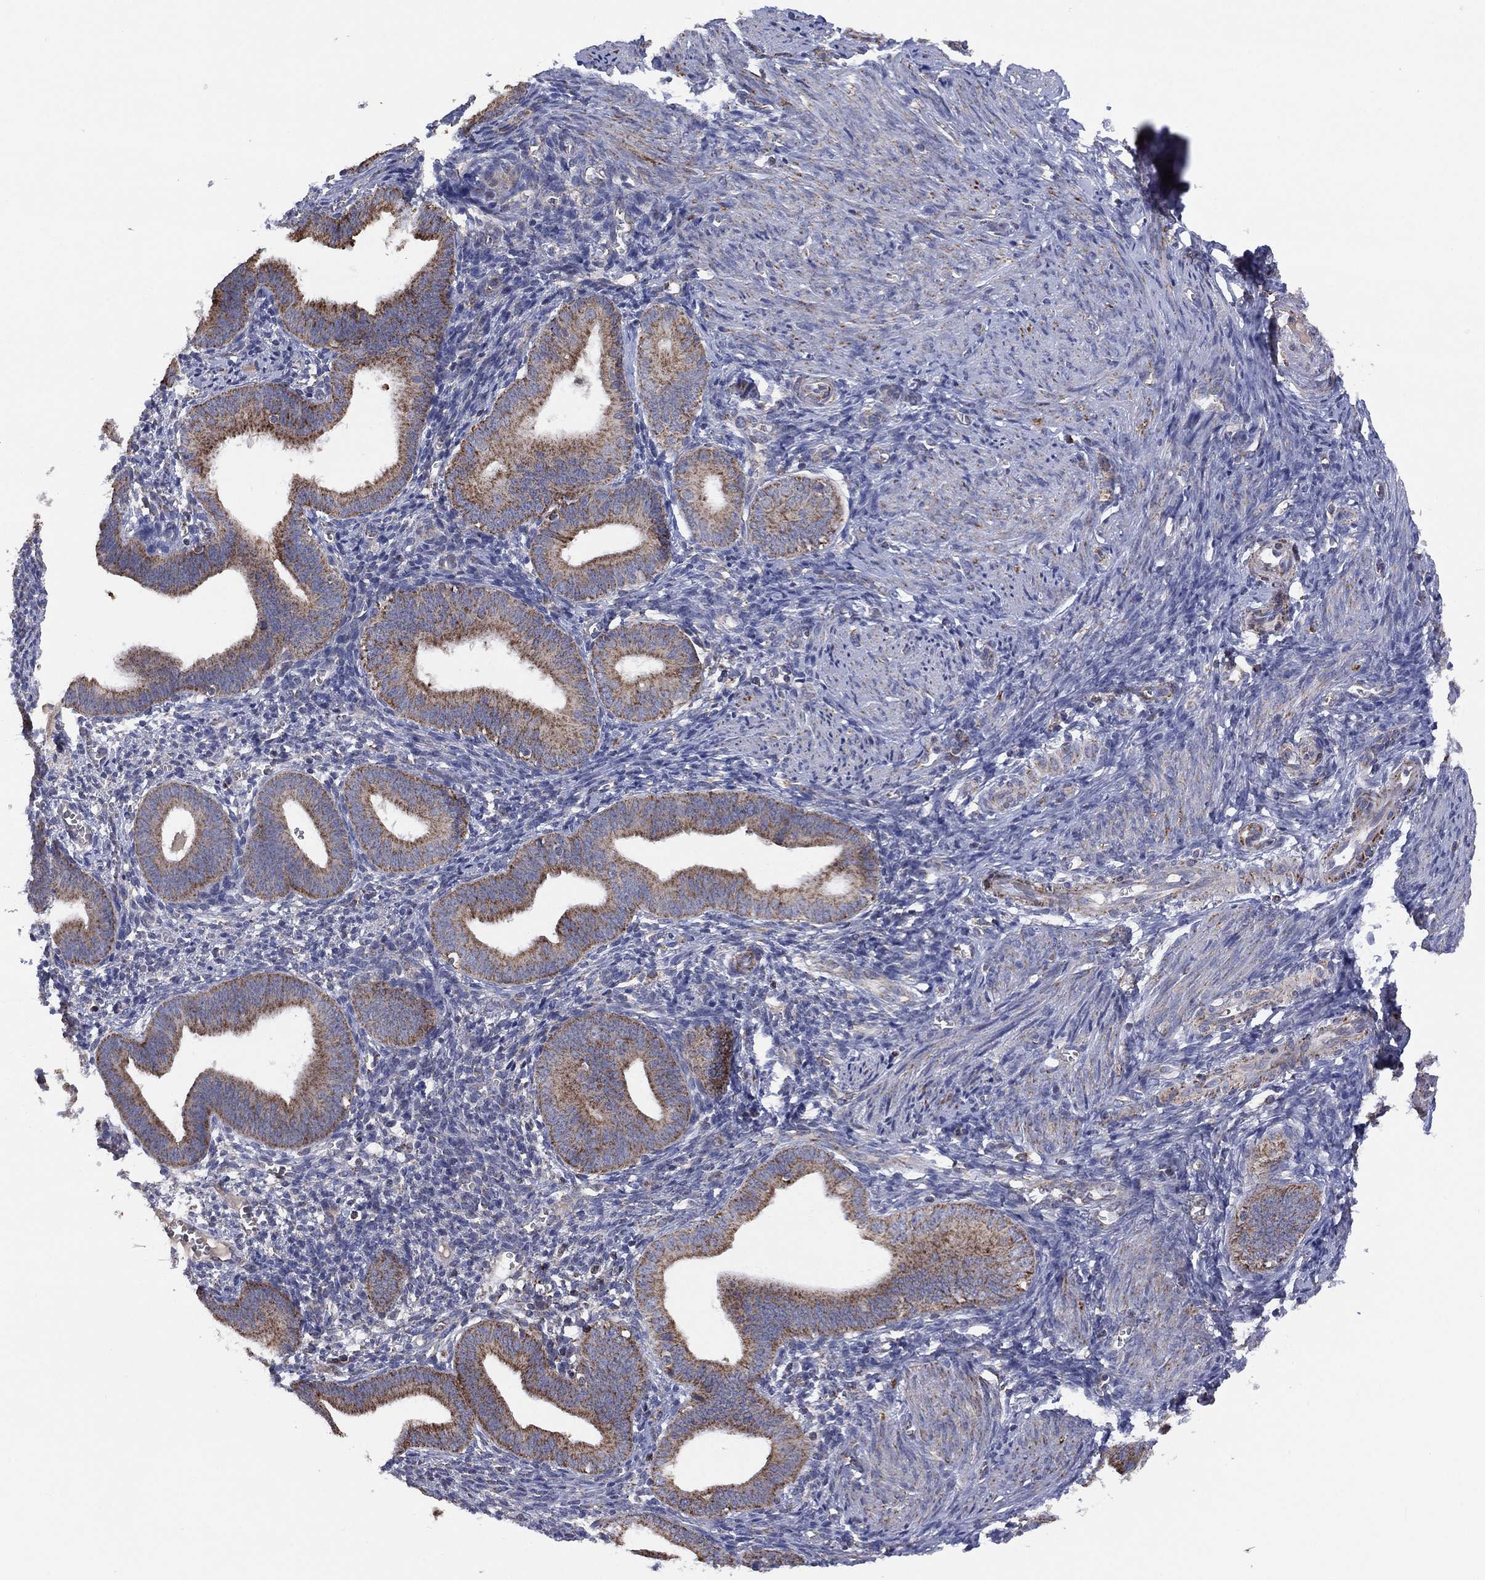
{"staining": {"intensity": "negative", "quantity": "none", "location": "none"}, "tissue": "endometrium", "cell_type": "Cells in endometrial stroma", "image_type": "normal", "snomed": [{"axis": "morphology", "description": "Normal tissue, NOS"}, {"axis": "topography", "description": "Endometrium"}], "caption": "Cells in endometrial stroma are negative for protein expression in unremarkable human endometrium.", "gene": "PPP2R5A", "patient": {"sex": "female", "age": 42}}